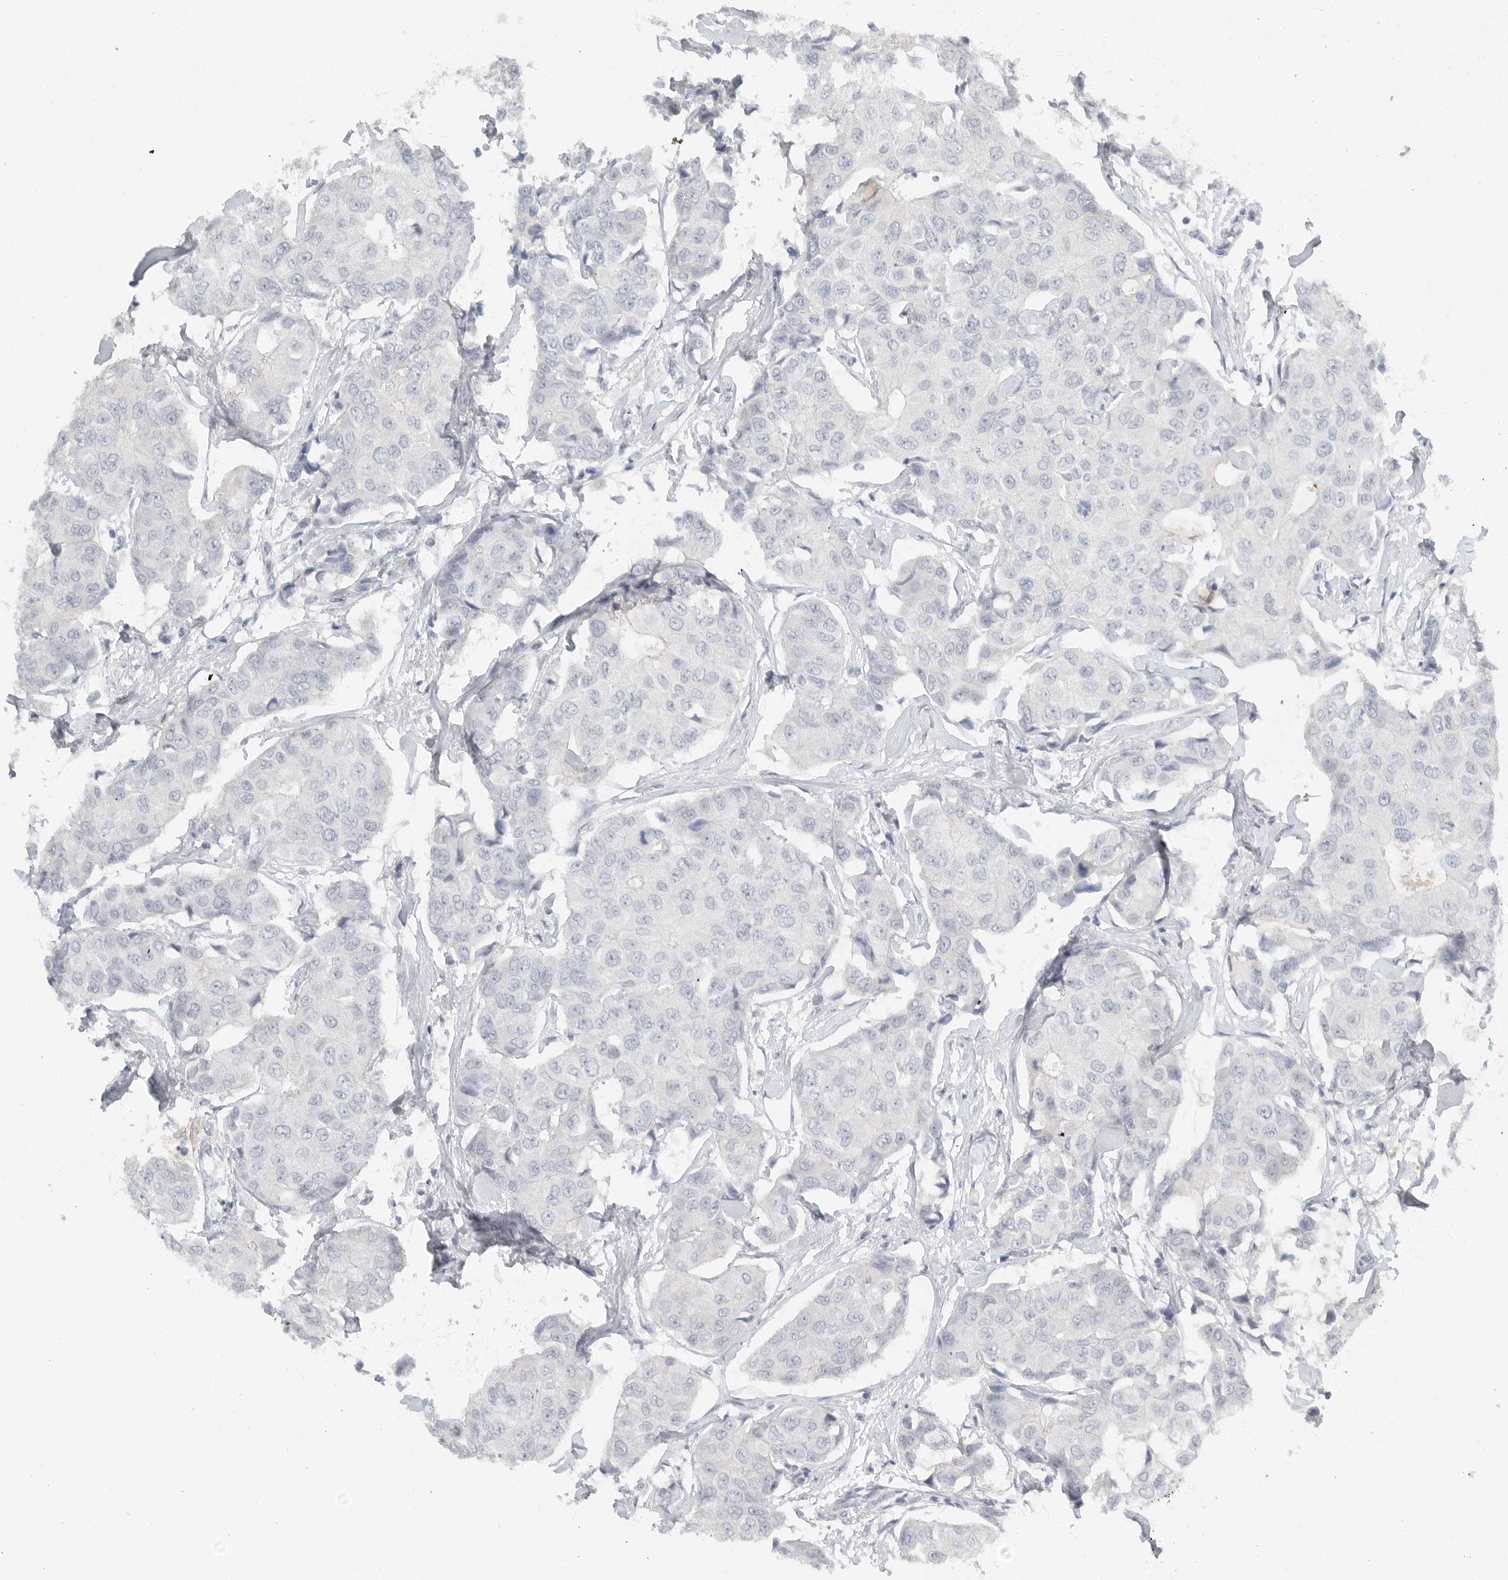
{"staining": {"intensity": "negative", "quantity": "none", "location": "none"}, "tissue": "breast cancer", "cell_type": "Tumor cells", "image_type": "cancer", "snomed": [{"axis": "morphology", "description": "Duct carcinoma"}, {"axis": "topography", "description": "Breast"}], "caption": "Protein analysis of breast cancer exhibits no significant positivity in tumor cells.", "gene": "PAM", "patient": {"sex": "female", "age": 80}}